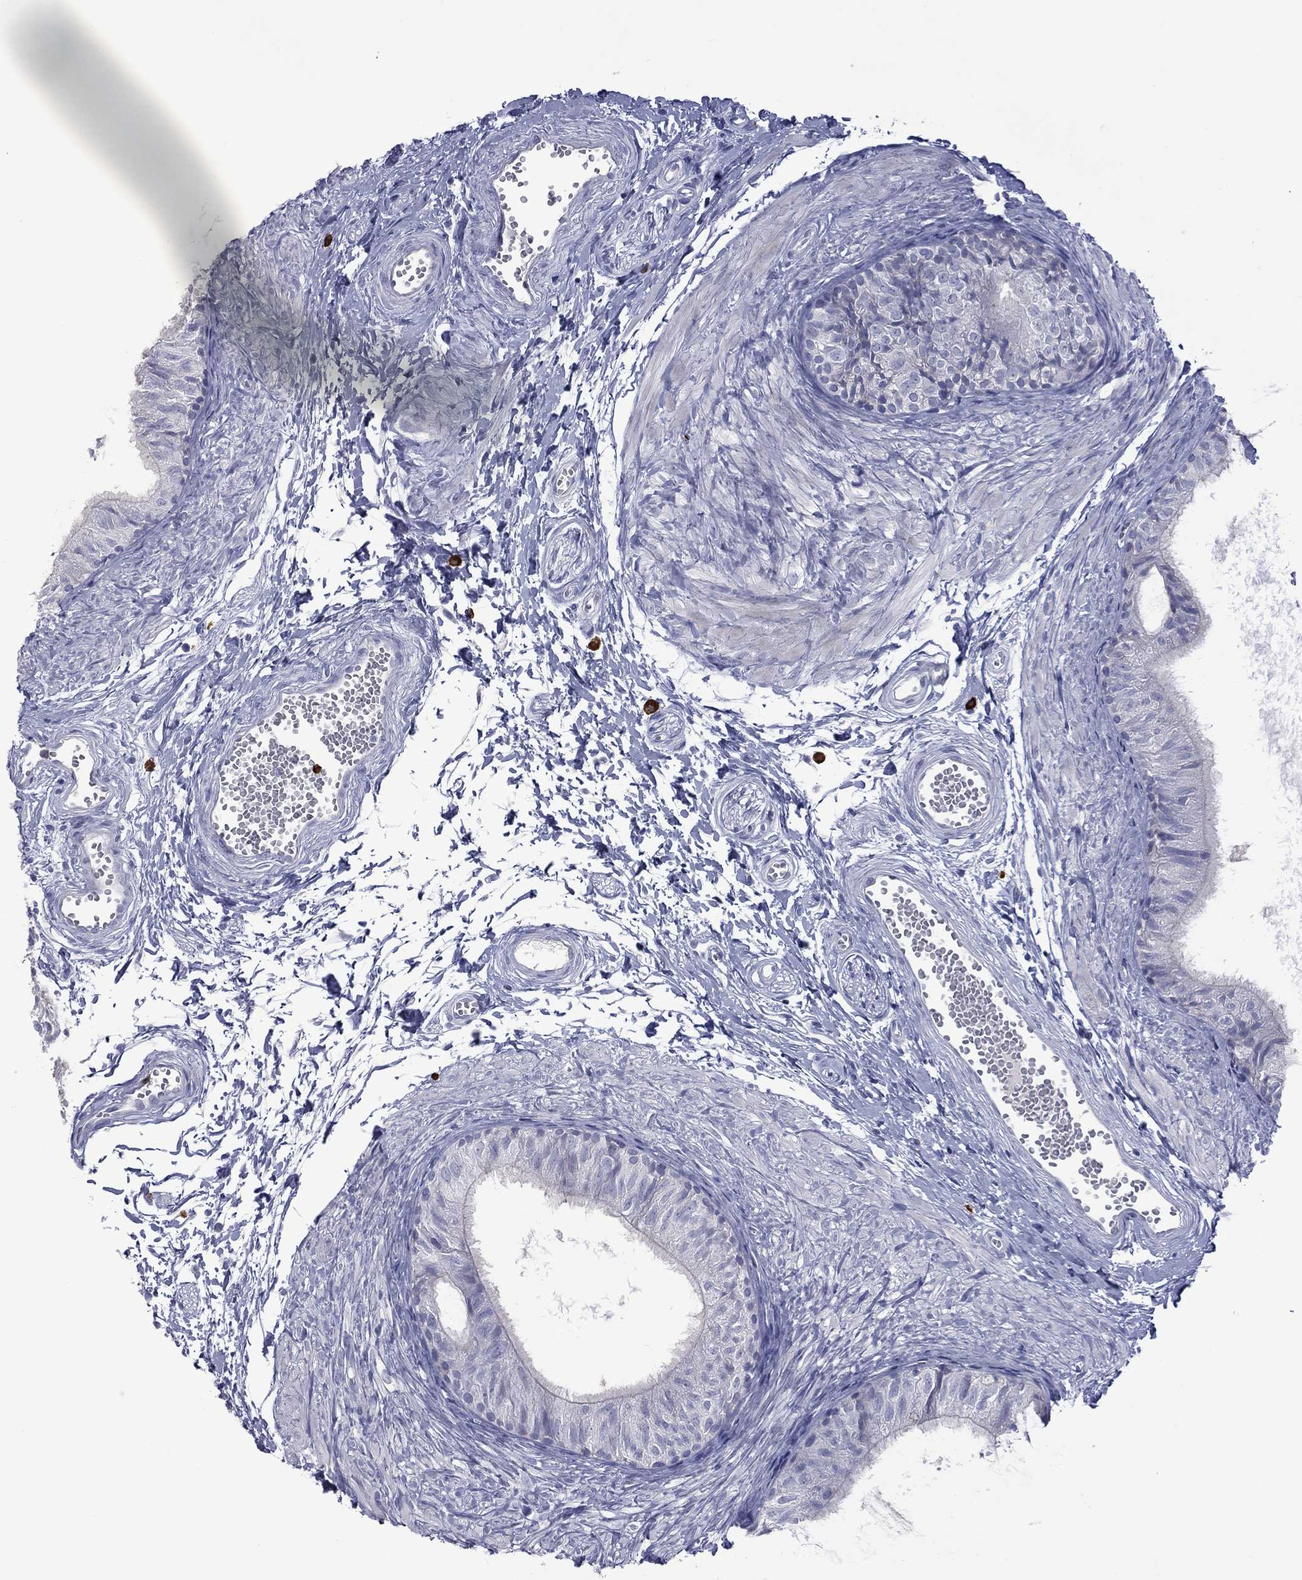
{"staining": {"intensity": "negative", "quantity": "none", "location": "none"}, "tissue": "epididymis", "cell_type": "Glandular cells", "image_type": "normal", "snomed": [{"axis": "morphology", "description": "Normal tissue, NOS"}, {"axis": "topography", "description": "Epididymis"}], "caption": "The micrograph demonstrates no staining of glandular cells in benign epididymis. The staining is performed using DAB (3,3'-diaminobenzidine) brown chromogen with nuclei counter-stained in using hematoxylin.", "gene": "ELANE", "patient": {"sex": "male", "age": 22}}